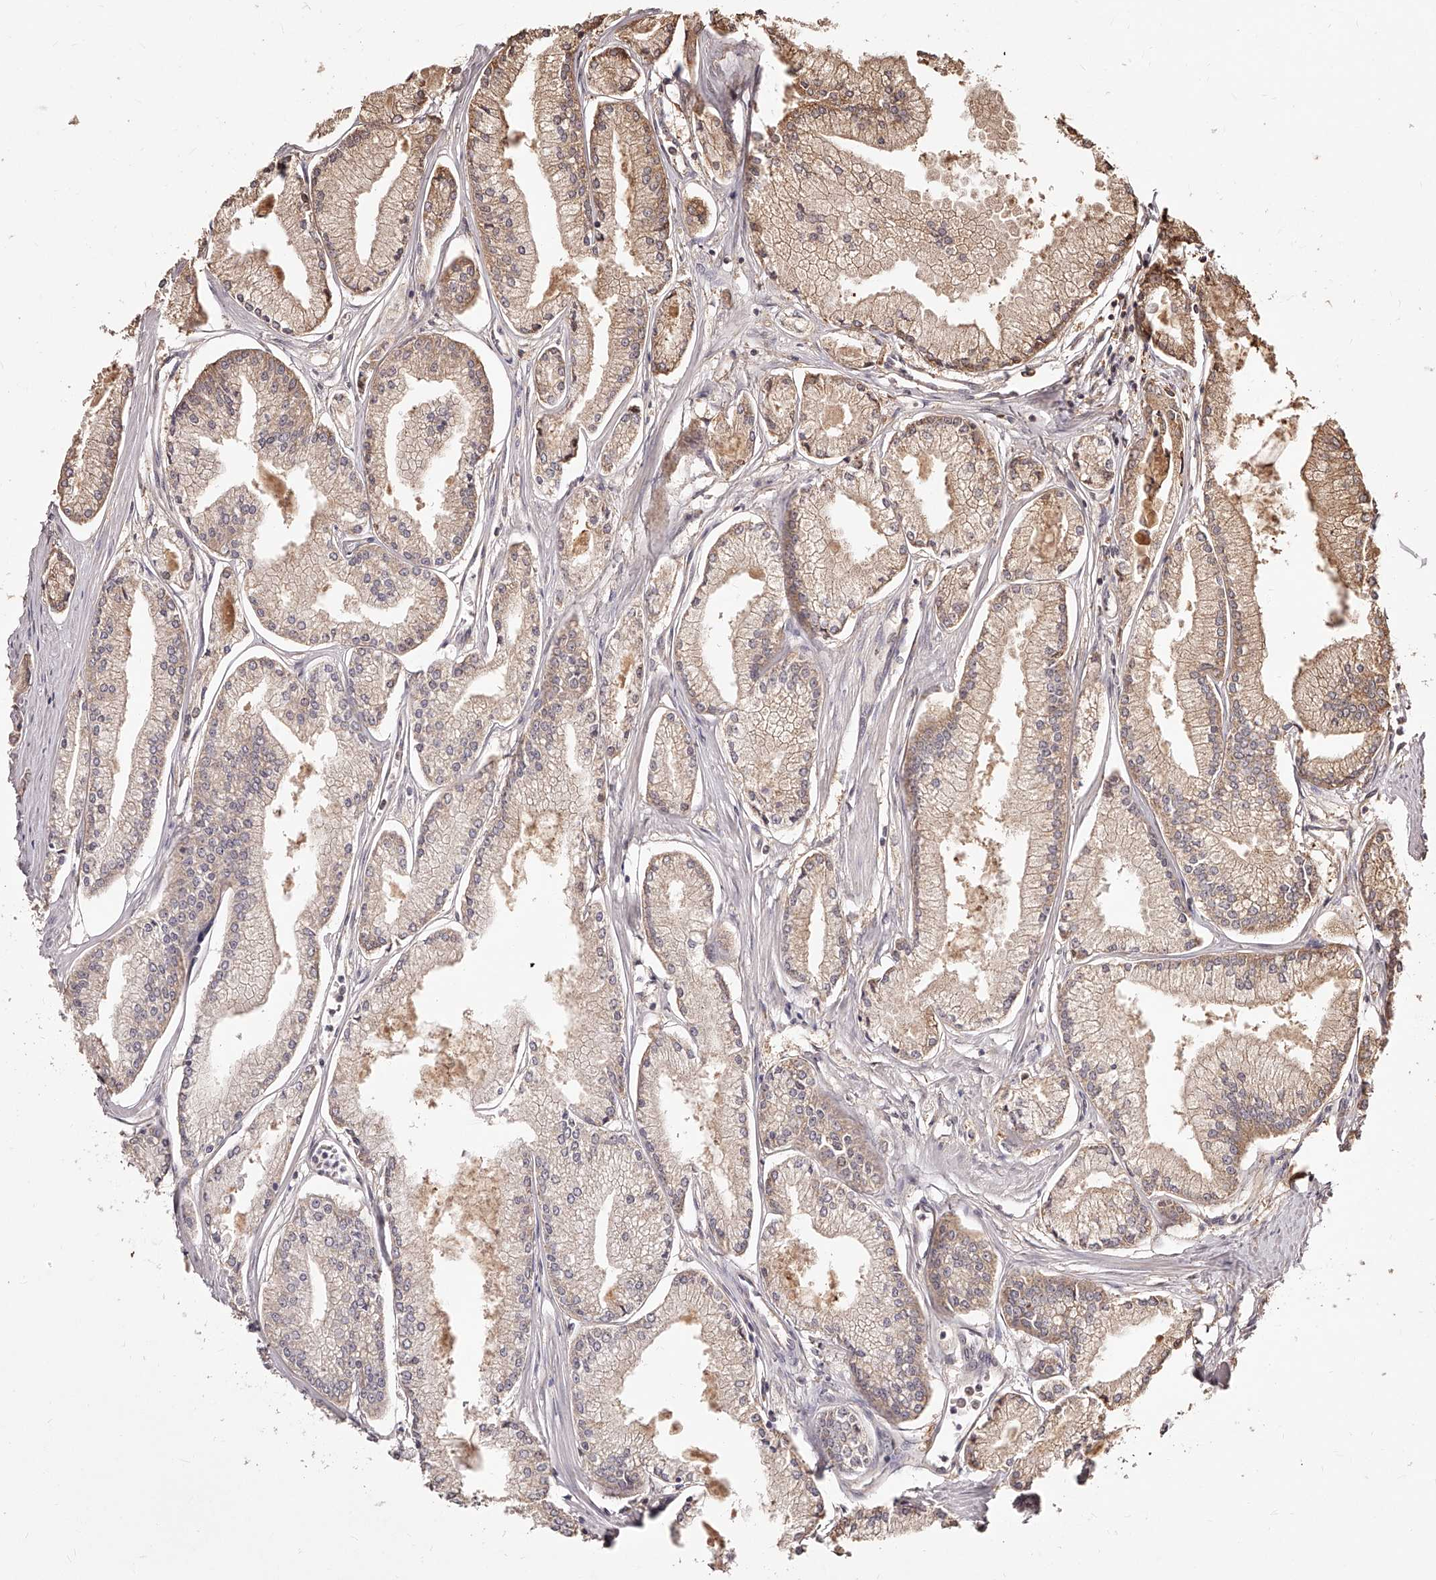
{"staining": {"intensity": "moderate", "quantity": ">75%", "location": "cytoplasmic/membranous"}, "tissue": "prostate cancer", "cell_type": "Tumor cells", "image_type": "cancer", "snomed": [{"axis": "morphology", "description": "Adenocarcinoma, Low grade"}, {"axis": "topography", "description": "Prostate"}], "caption": "IHC of prostate adenocarcinoma (low-grade) reveals medium levels of moderate cytoplasmic/membranous expression in approximately >75% of tumor cells. (DAB IHC with brightfield microscopy, high magnification).", "gene": "ZNF582", "patient": {"sex": "male", "age": 52}}